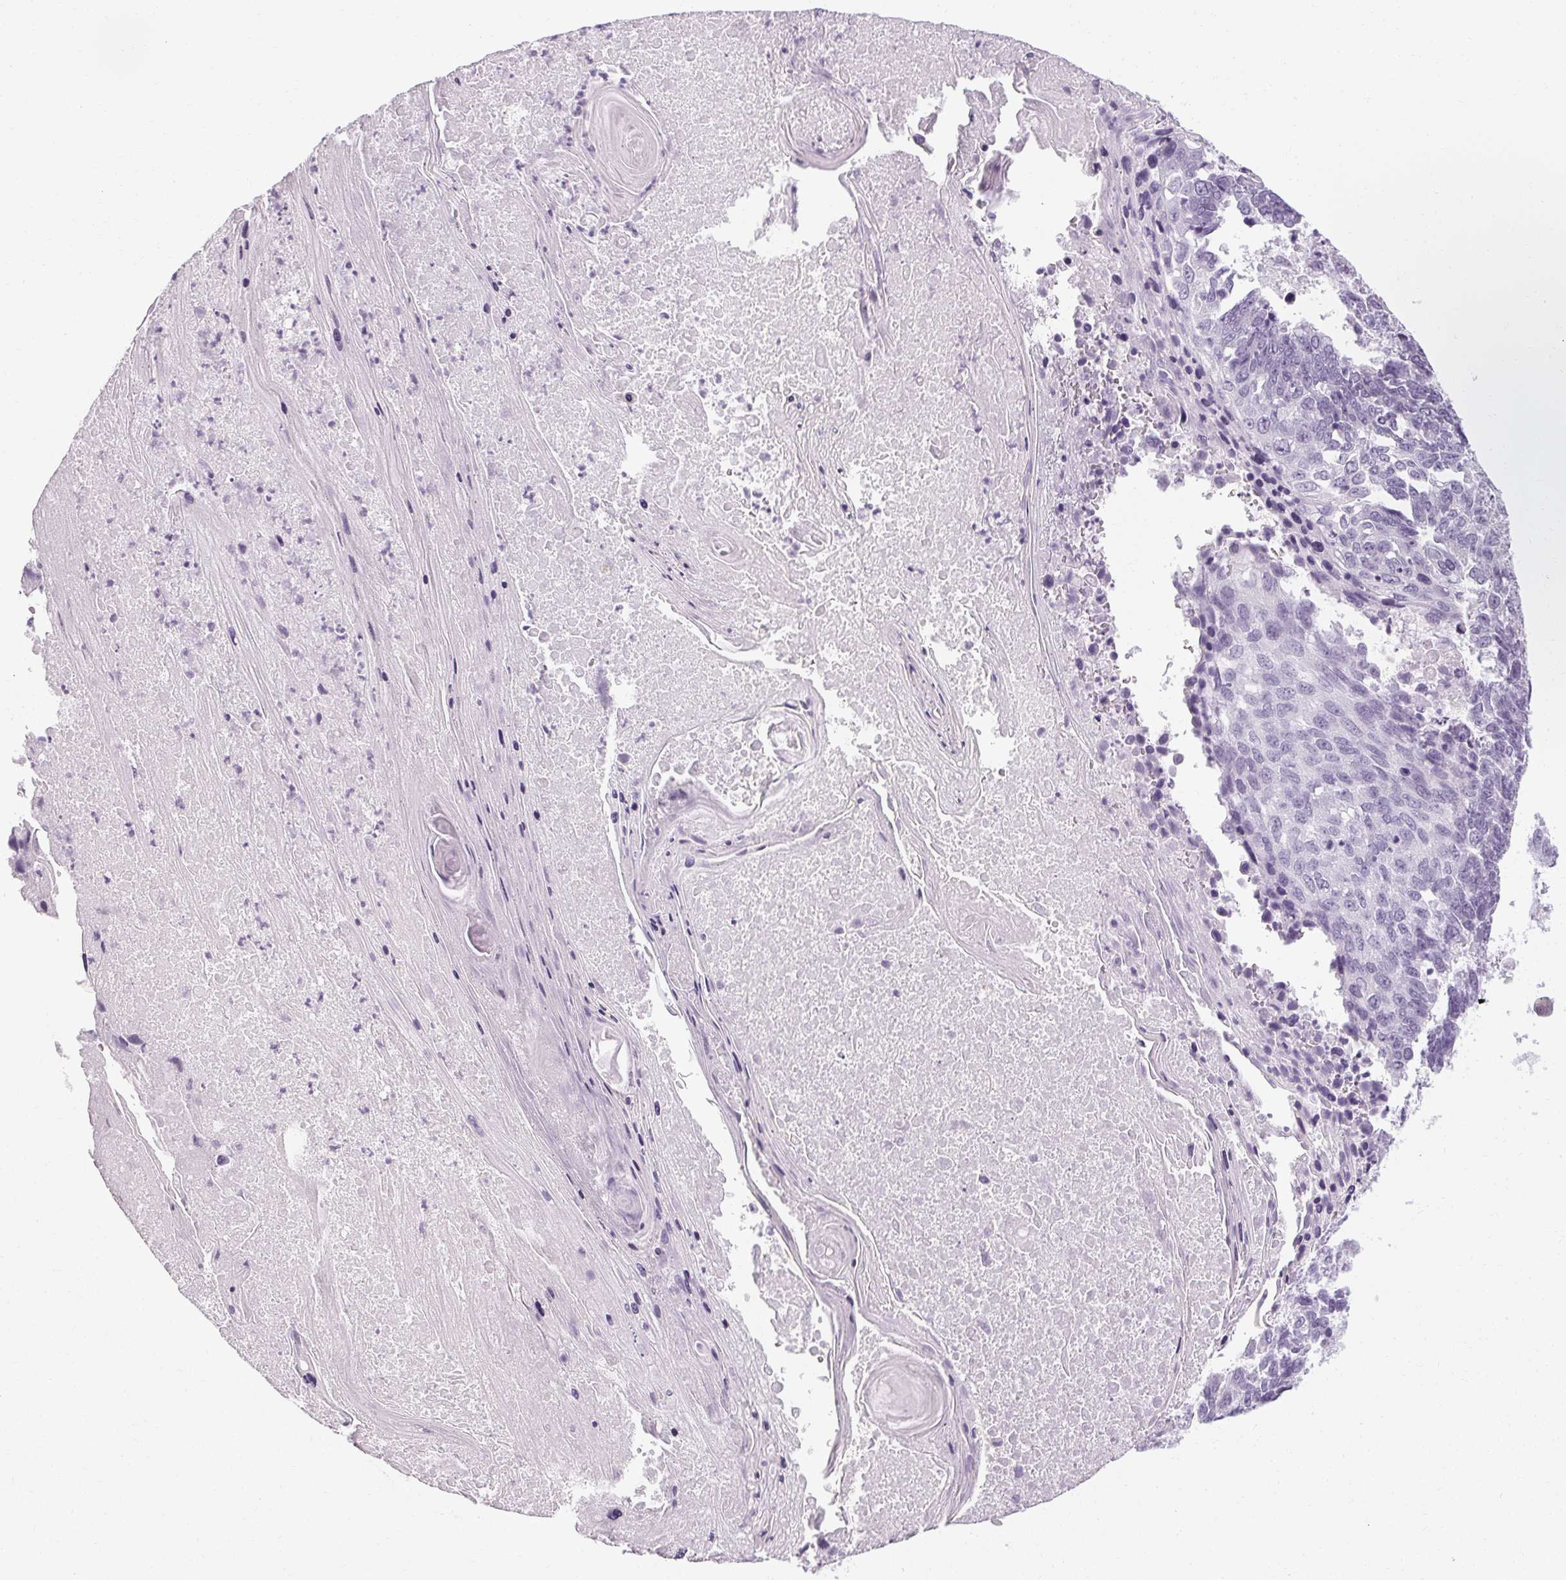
{"staining": {"intensity": "negative", "quantity": "none", "location": "none"}, "tissue": "lung cancer", "cell_type": "Tumor cells", "image_type": "cancer", "snomed": [{"axis": "morphology", "description": "Squamous cell carcinoma, NOS"}, {"axis": "topography", "description": "Lung"}], "caption": "An immunohistochemistry histopathology image of lung cancer (squamous cell carcinoma) is shown. There is no staining in tumor cells of lung cancer (squamous cell carcinoma).", "gene": "POMC", "patient": {"sex": "male", "age": 73}}